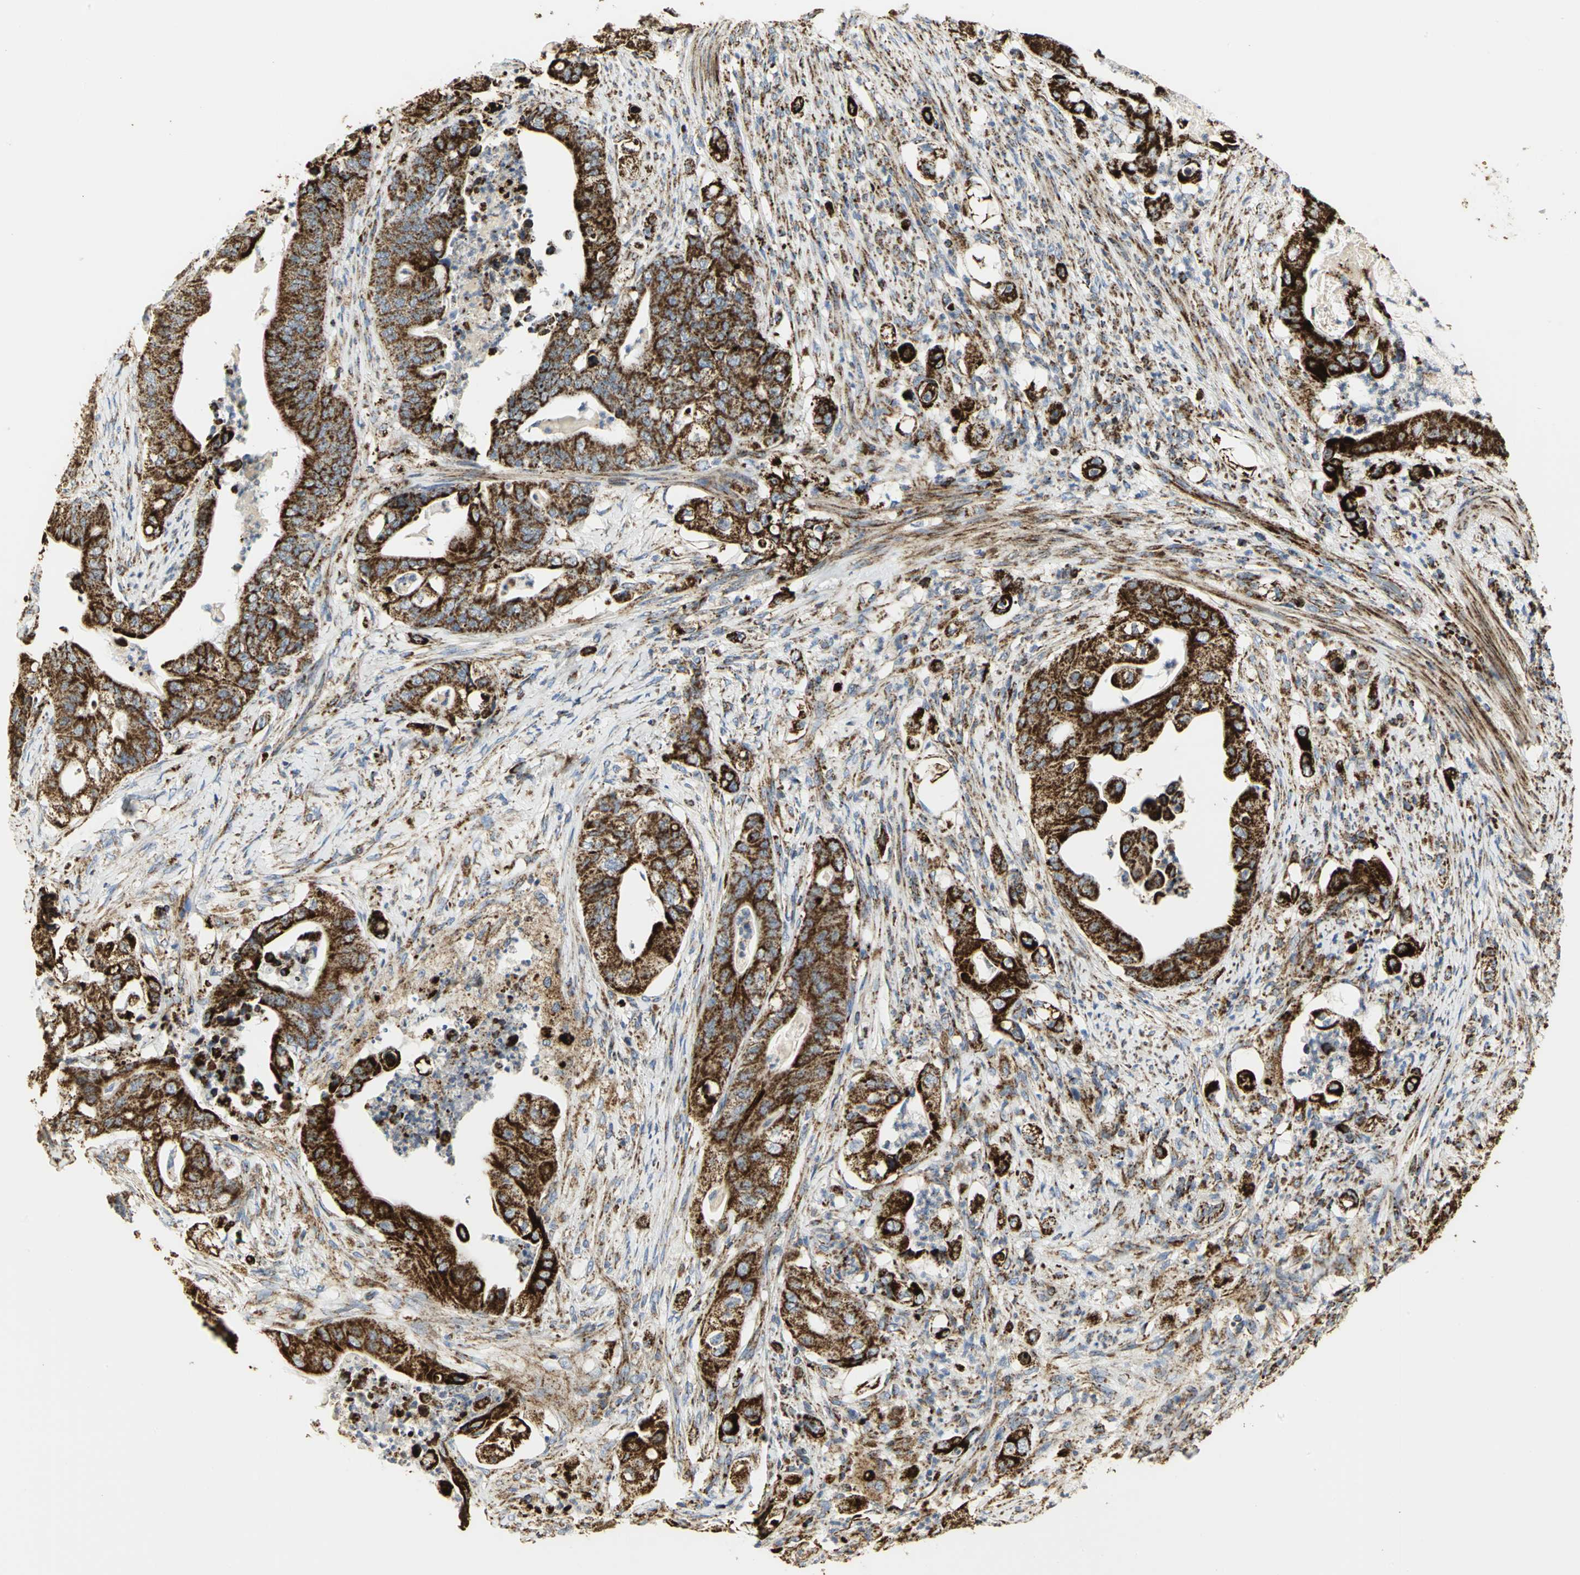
{"staining": {"intensity": "strong", "quantity": ">75%", "location": "cytoplasmic/membranous"}, "tissue": "stomach cancer", "cell_type": "Tumor cells", "image_type": "cancer", "snomed": [{"axis": "morphology", "description": "Adenocarcinoma, NOS"}, {"axis": "topography", "description": "Stomach"}], "caption": "There is high levels of strong cytoplasmic/membranous staining in tumor cells of adenocarcinoma (stomach), as demonstrated by immunohistochemical staining (brown color).", "gene": "VDAC1", "patient": {"sex": "female", "age": 73}}